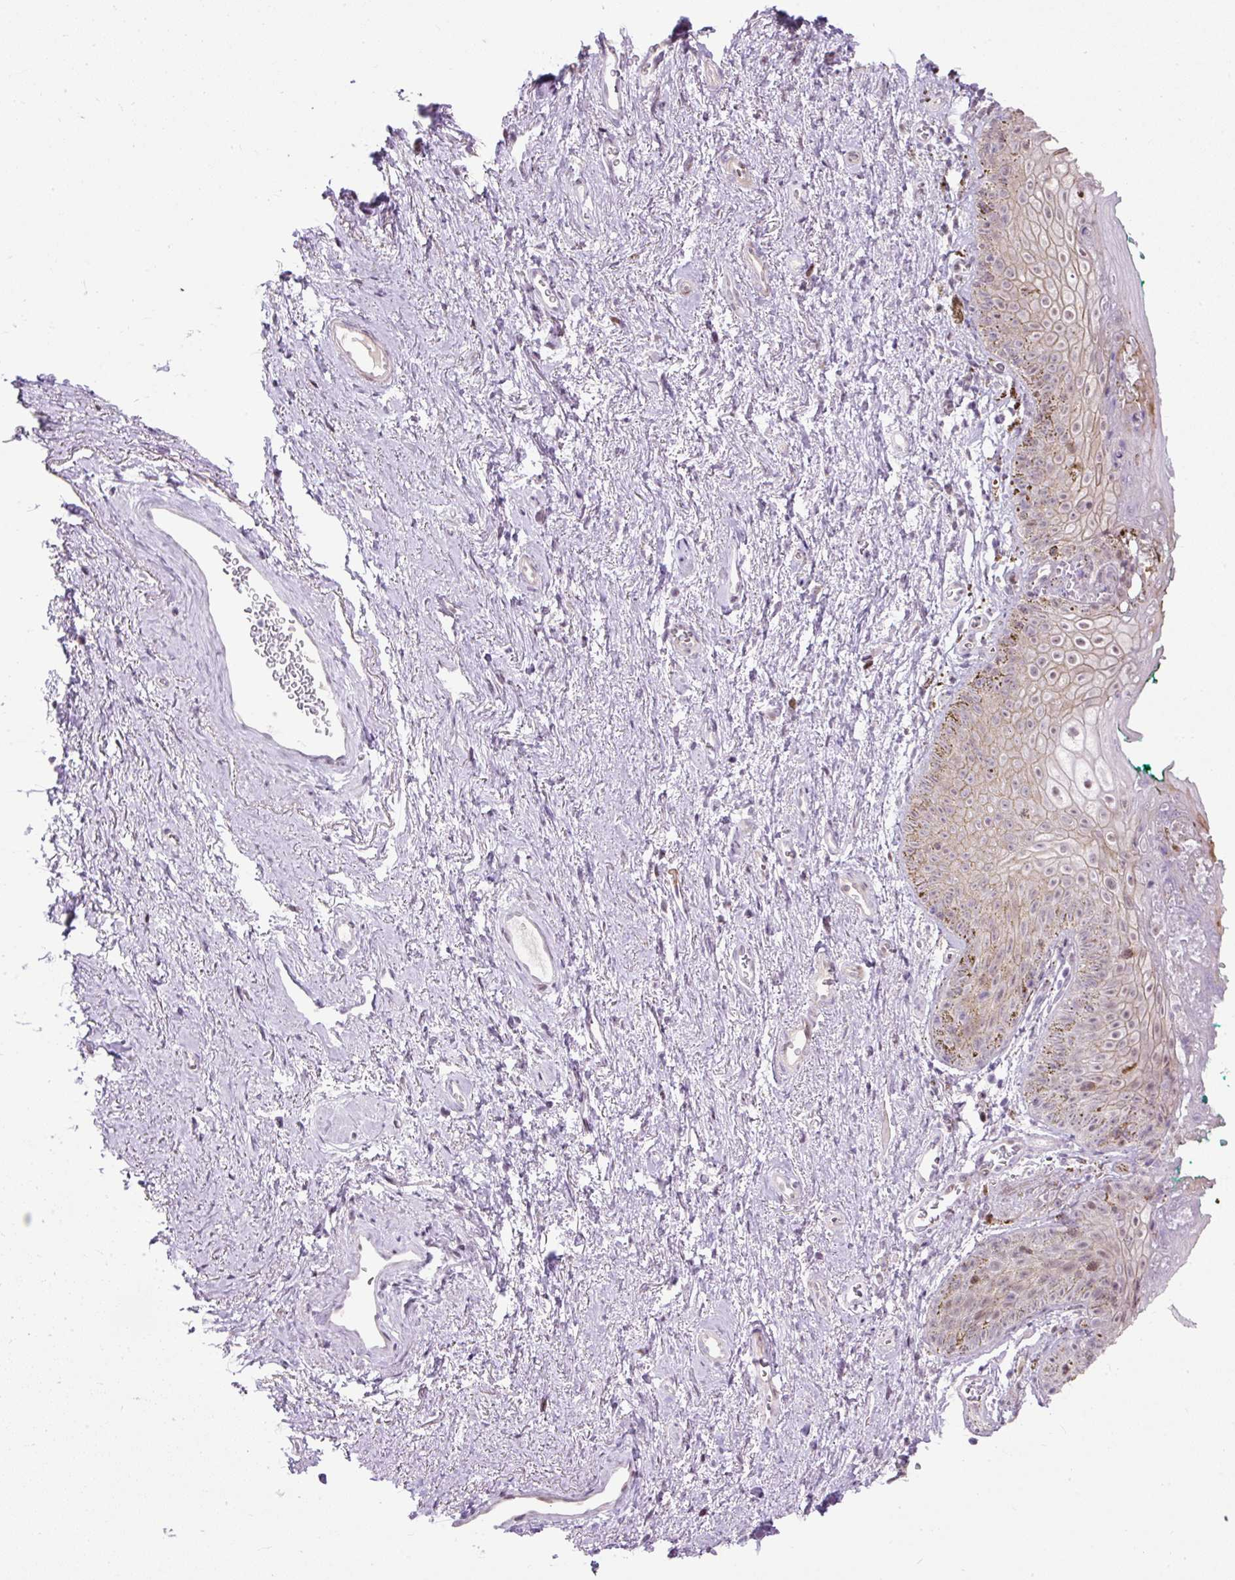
{"staining": {"intensity": "weak", "quantity": "25%-75%", "location": "cytoplasmic/membranous,nuclear"}, "tissue": "vagina", "cell_type": "Squamous epithelial cells", "image_type": "normal", "snomed": [{"axis": "morphology", "description": "Normal tissue, NOS"}, {"axis": "topography", "description": "Vulva"}, {"axis": "topography", "description": "Vagina"}, {"axis": "topography", "description": "Peripheral nerve tissue"}], "caption": "IHC image of unremarkable vagina stained for a protein (brown), which displays low levels of weak cytoplasmic/membranous,nuclear positivity in about 25%-75% of squamous epithelial cells.", "gene": "ARHGEF18", "patient": {"sex": "female", "age": 66}}